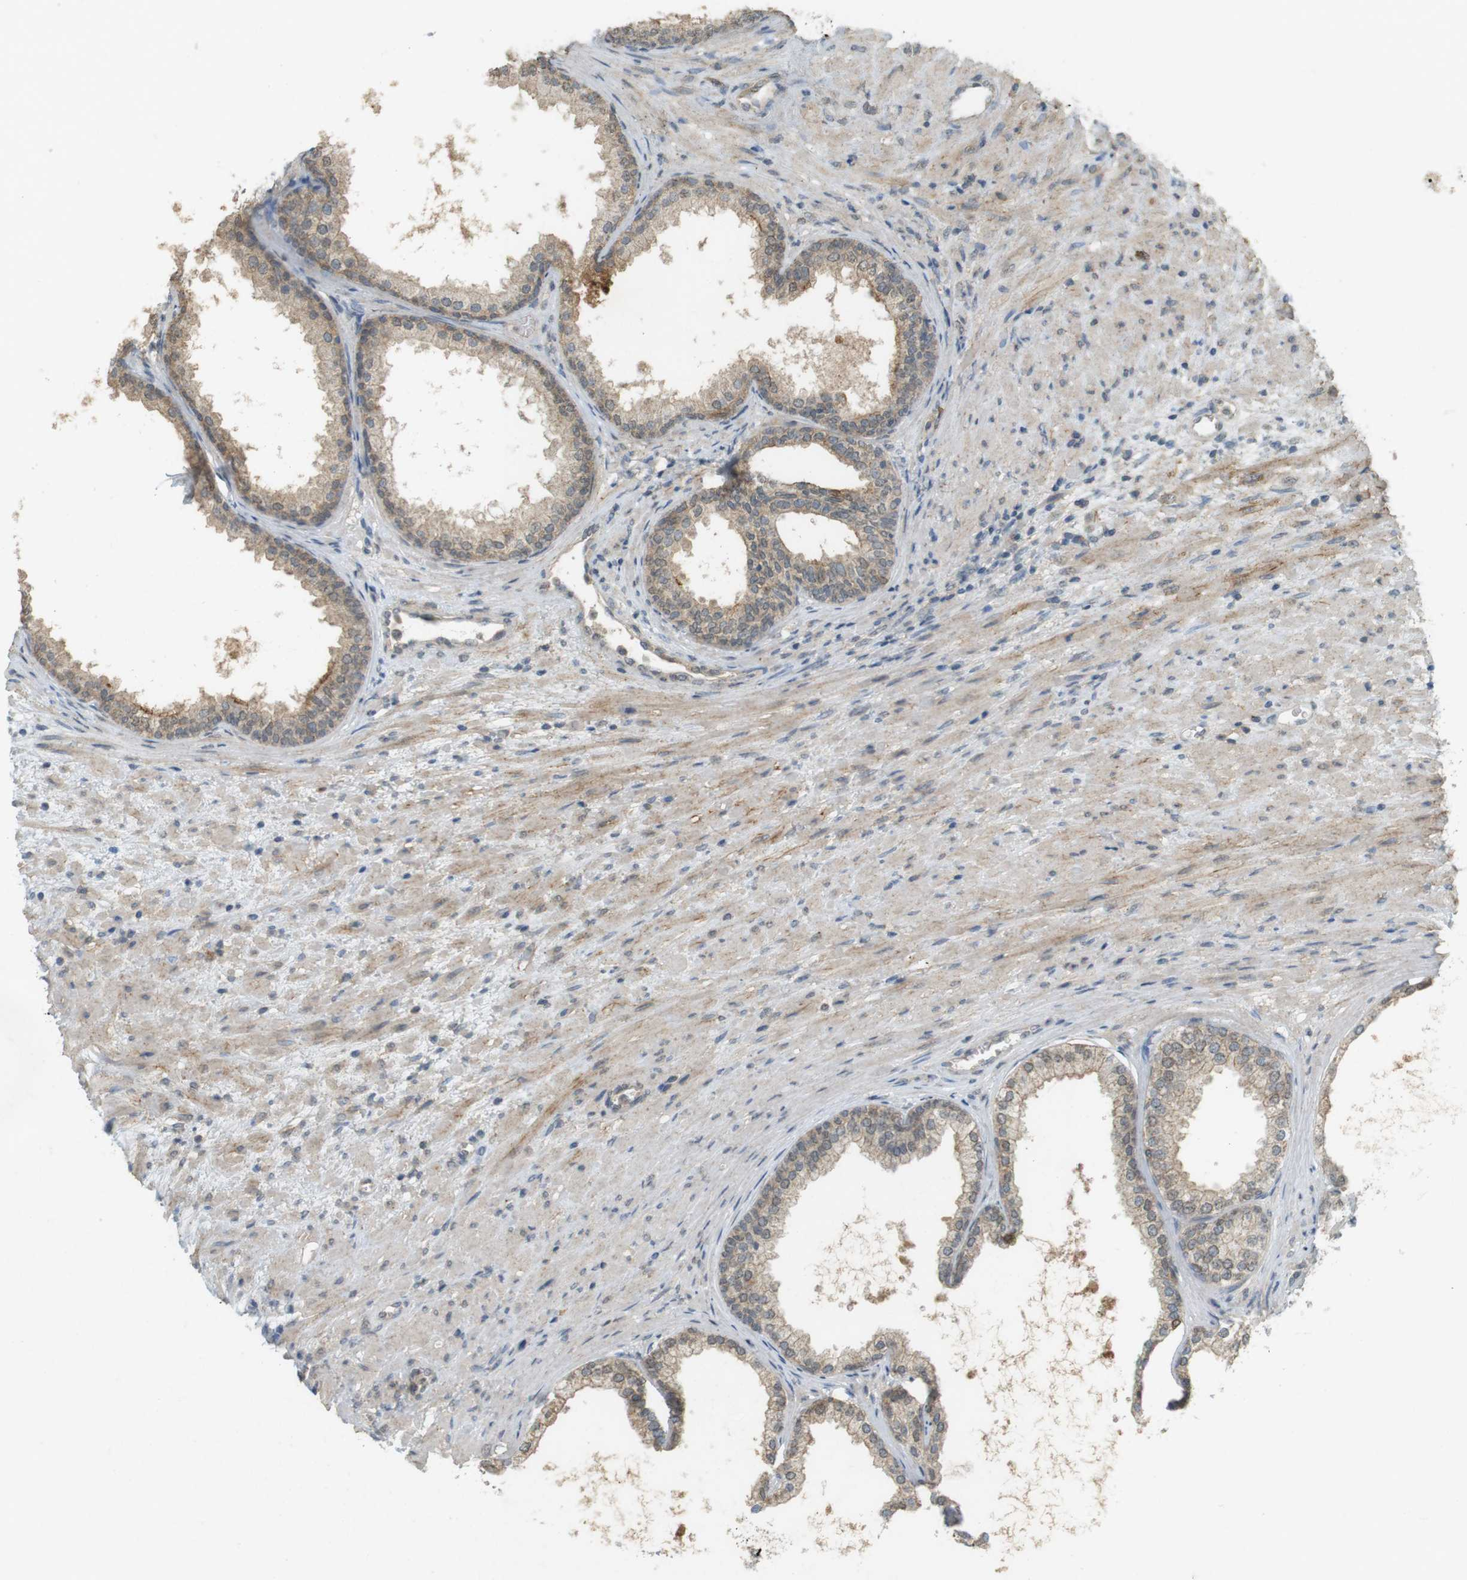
{"staining": {"intensity": "strong", "quantity": "<25%", "location": "cytoplasmic/membranous"}, "tissue": "prostate", "cell_type": "Glandular cells", "image_type": "normal", "snomed": [{"axis": "morphology", "description": "Normal tissue, NOS"}, {"axis": "topography", "description": "Prostate"}], "caption": "An immunohistochemistry histopathology image of unremarkable tissue is shown. Protein staining in brown highlights strong cytoplasmic/membranous positivity in prostate within glandular cells. The protein is shown in brown color, while the nuclei are stained blue.", "gene": "TTK", "patient": {"sex": "male", "age": 76}}